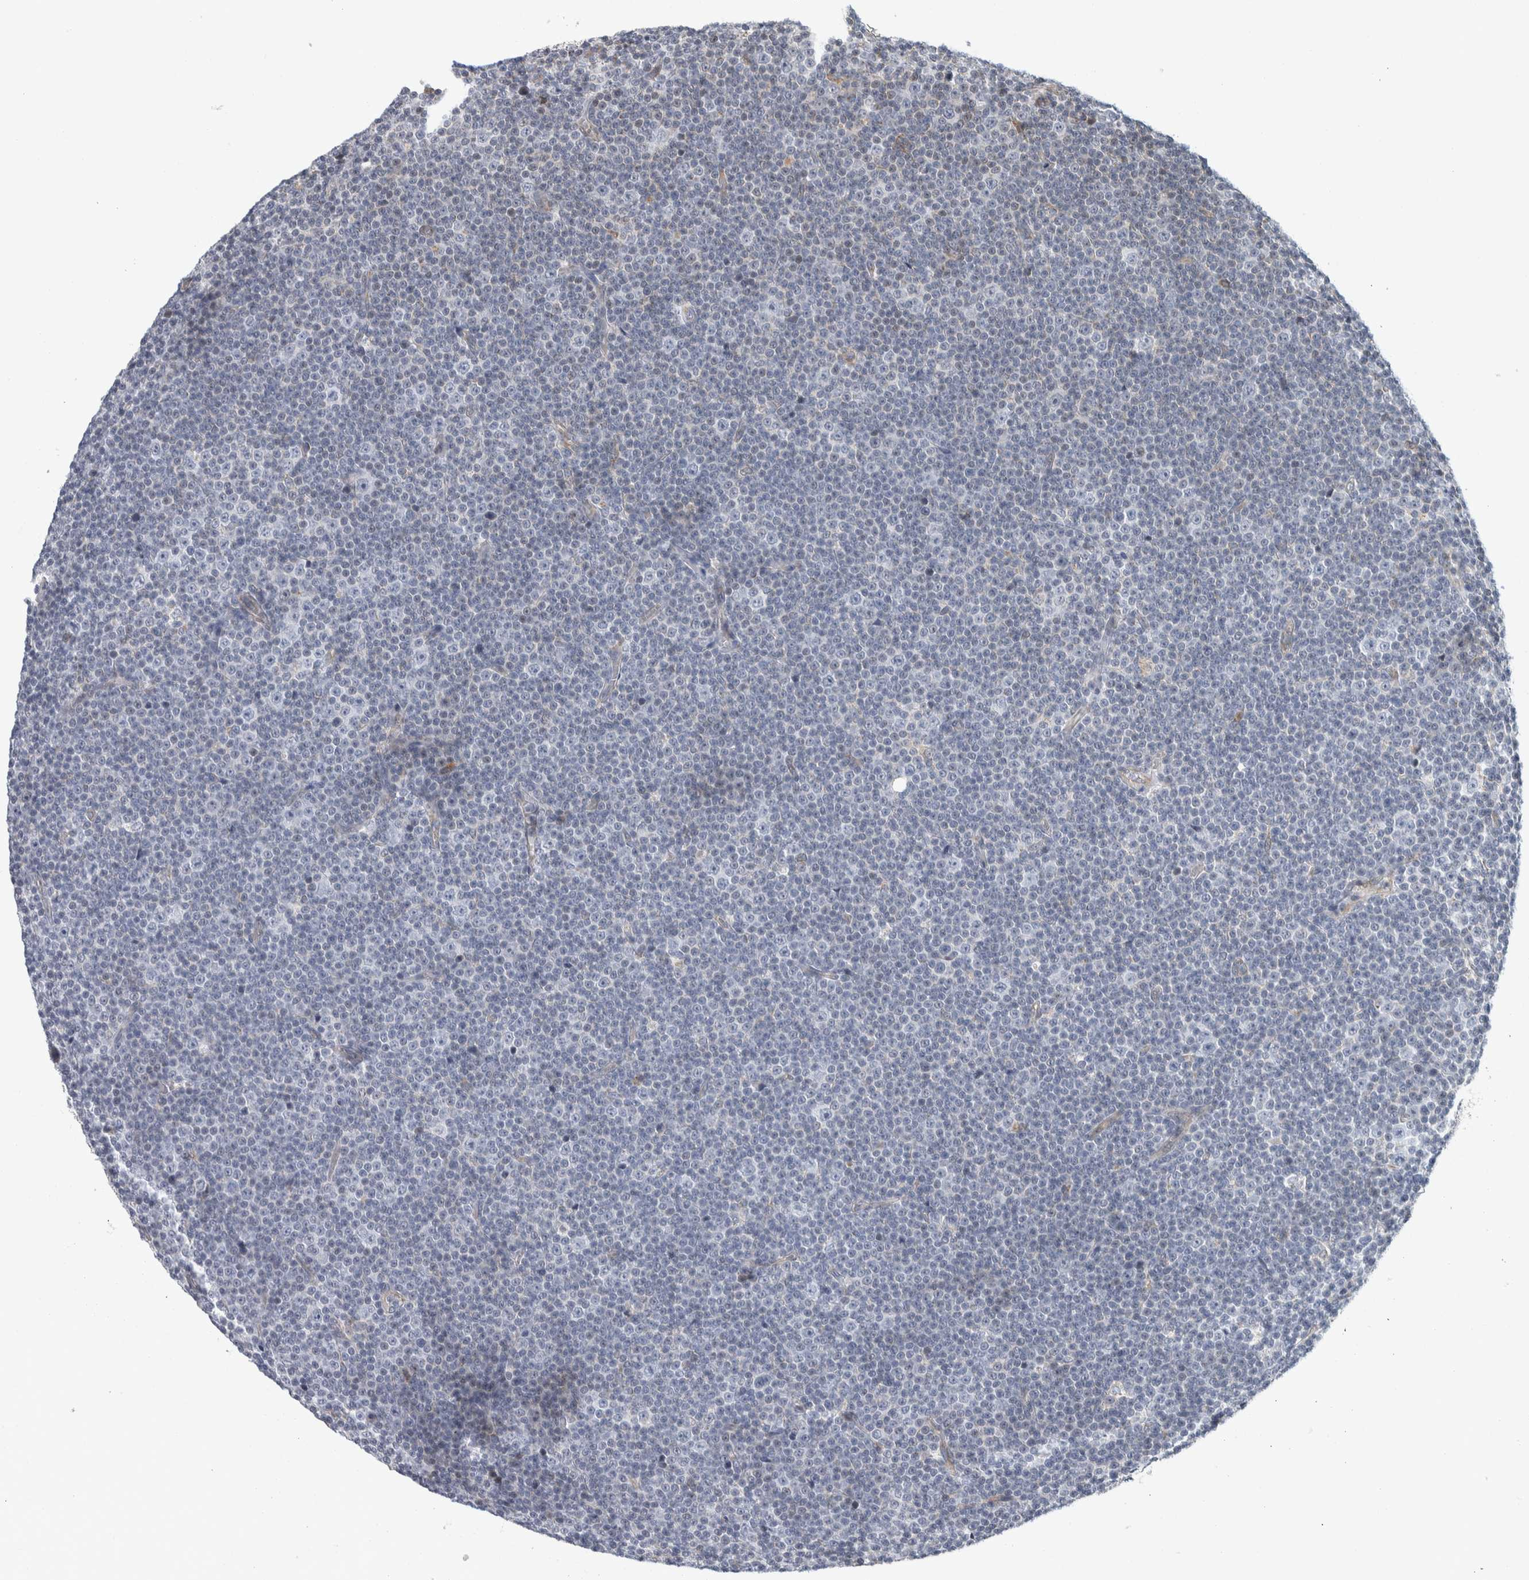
{"staining": {"intensity": "negative", "quantity": "none", "location": "none"}, "tissue": "lymphoma", "cell_type": "Tumor cells", "image_type": "cancer", "snomed": [{"axis": "morphology", "description": "Malignant lymphoma, non-Hodgkin's type, Low grade"}, {"axis": "topography", "description": "Lymph node"}], "caption": "Tumor cells show no significant positivity in lymphoma. Nuclei are stained in blue.", "gene": "AFP", "patient": {"sex": "female", "age": 67}}